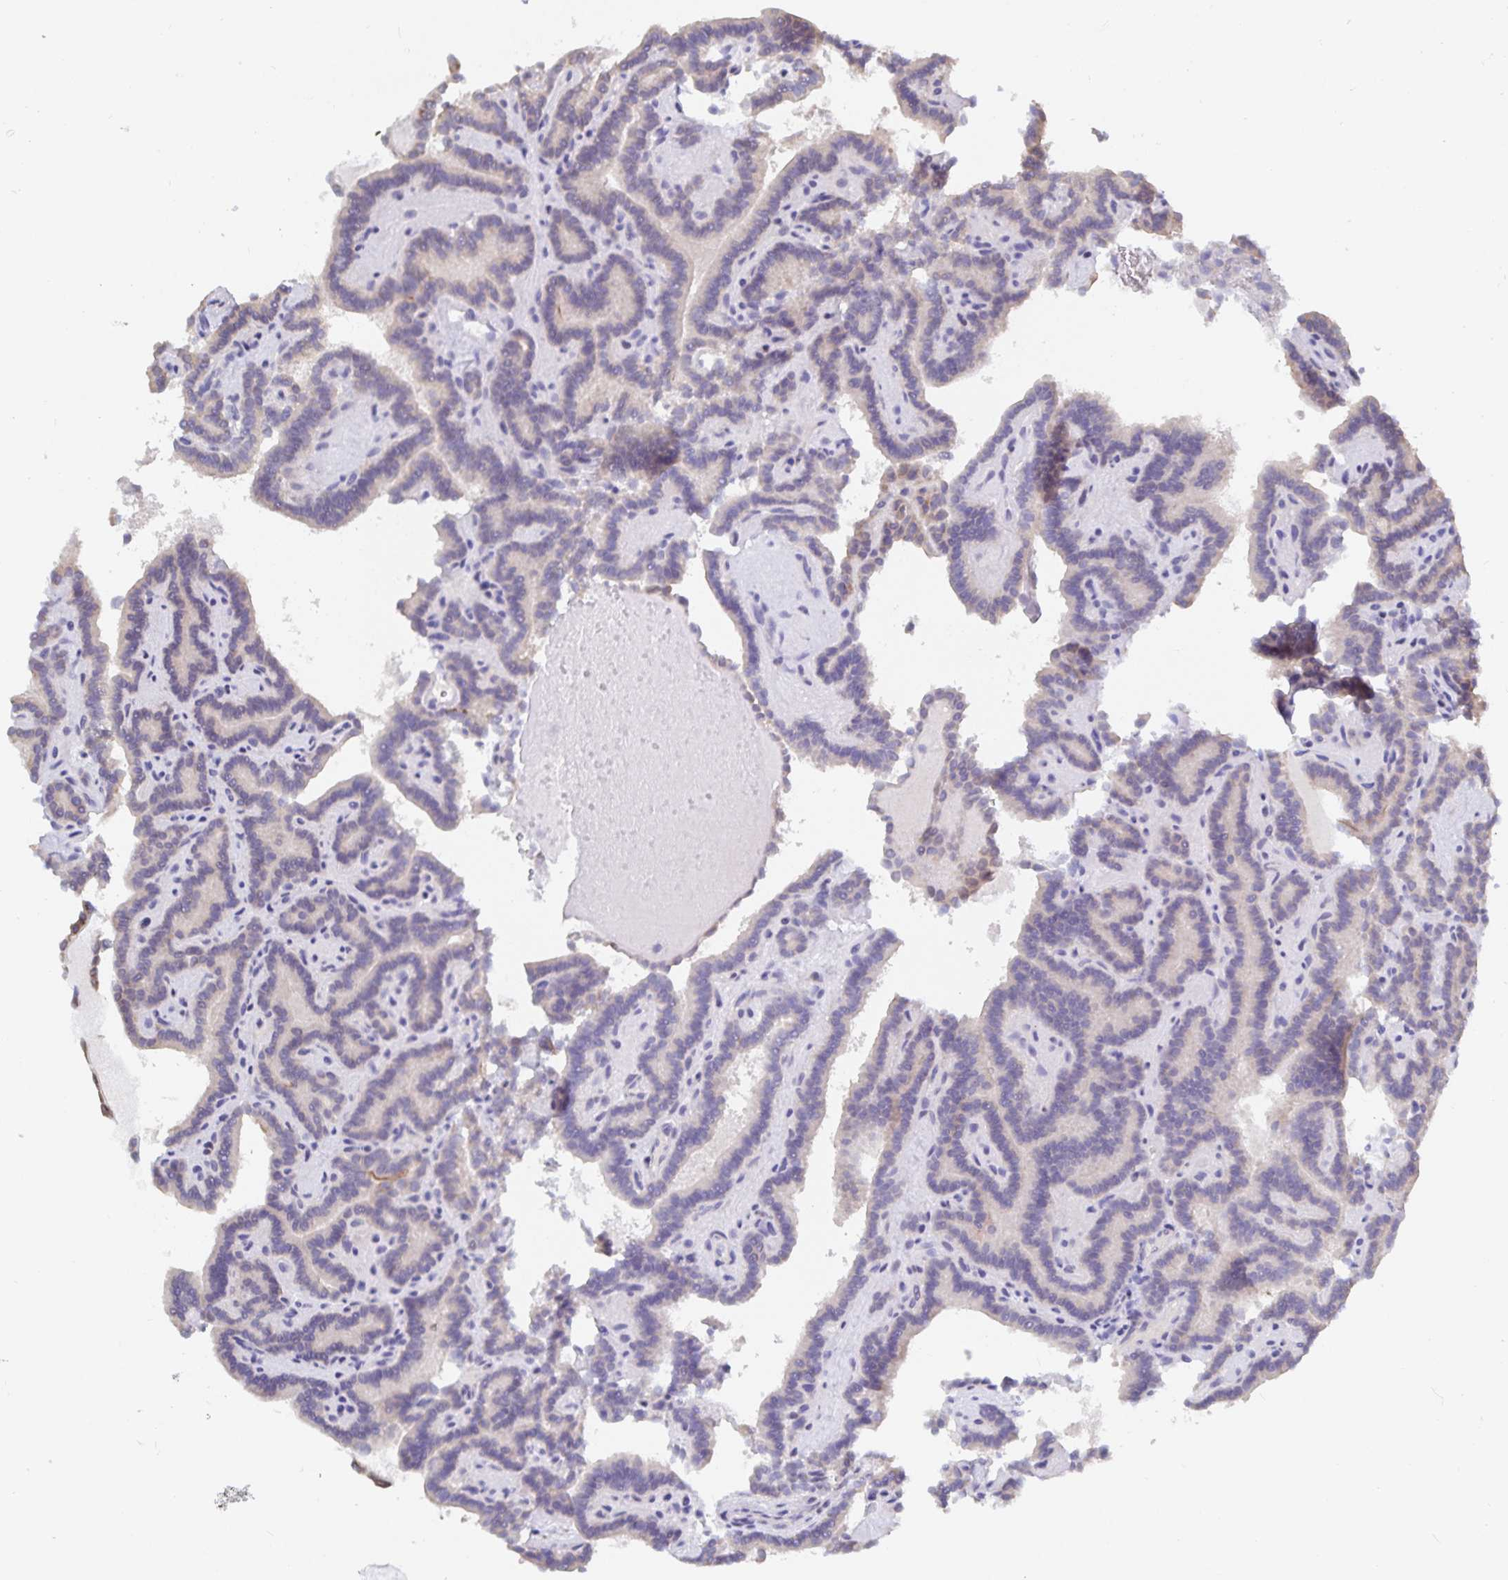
{"staining": {"intensity": "negative", "quantity": "none", "location": "none"}, "tissue": "thyroid cancer", "cell_type": "Tumor cells", "image_type": "cancer", "snomed": [{"axis": "morphology", "description": "Papillary adenocarcinoma, NOS"}, {"axis": "topography", "description": "Thyroid gland"}], "caption": "Thyroid cancer (papillary adenocarcinoma) was stained to show a protein in brown. There is no significant positivity in tumor cells. (Brightfield microscopy of DAB (3,3'-diaminobenzidine) immunohistochemistry (IHC) at high magnification).", "gene": "ZIK1", "patient": {"sex": "female", "age": 21}}